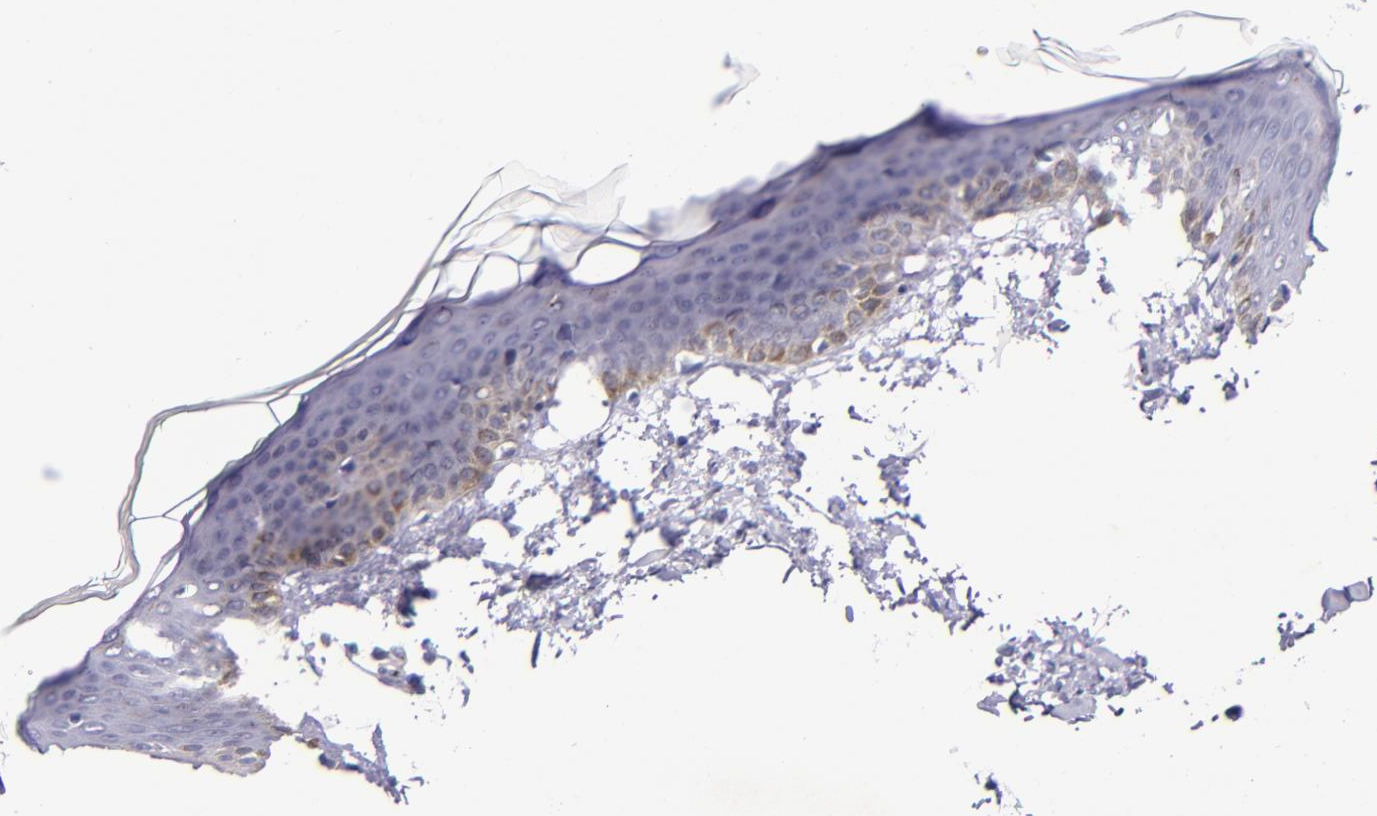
{"staining": {"intensity": "negative", "quantity": "none", "location": "none"}, "tissue": "skin", "cell_type": "Fibroblasts", "image_type": "normal", "snomed": [{"axis": "morphology", "description": "Normal tissue, NOS"}, {"axis": "topography", "description": "Skin"}], "caption": "The image exhibits no significant positivity in fibroblasts of skin.", "gene": "MGMT", "patient": {"sex": "female", "age": 17}}